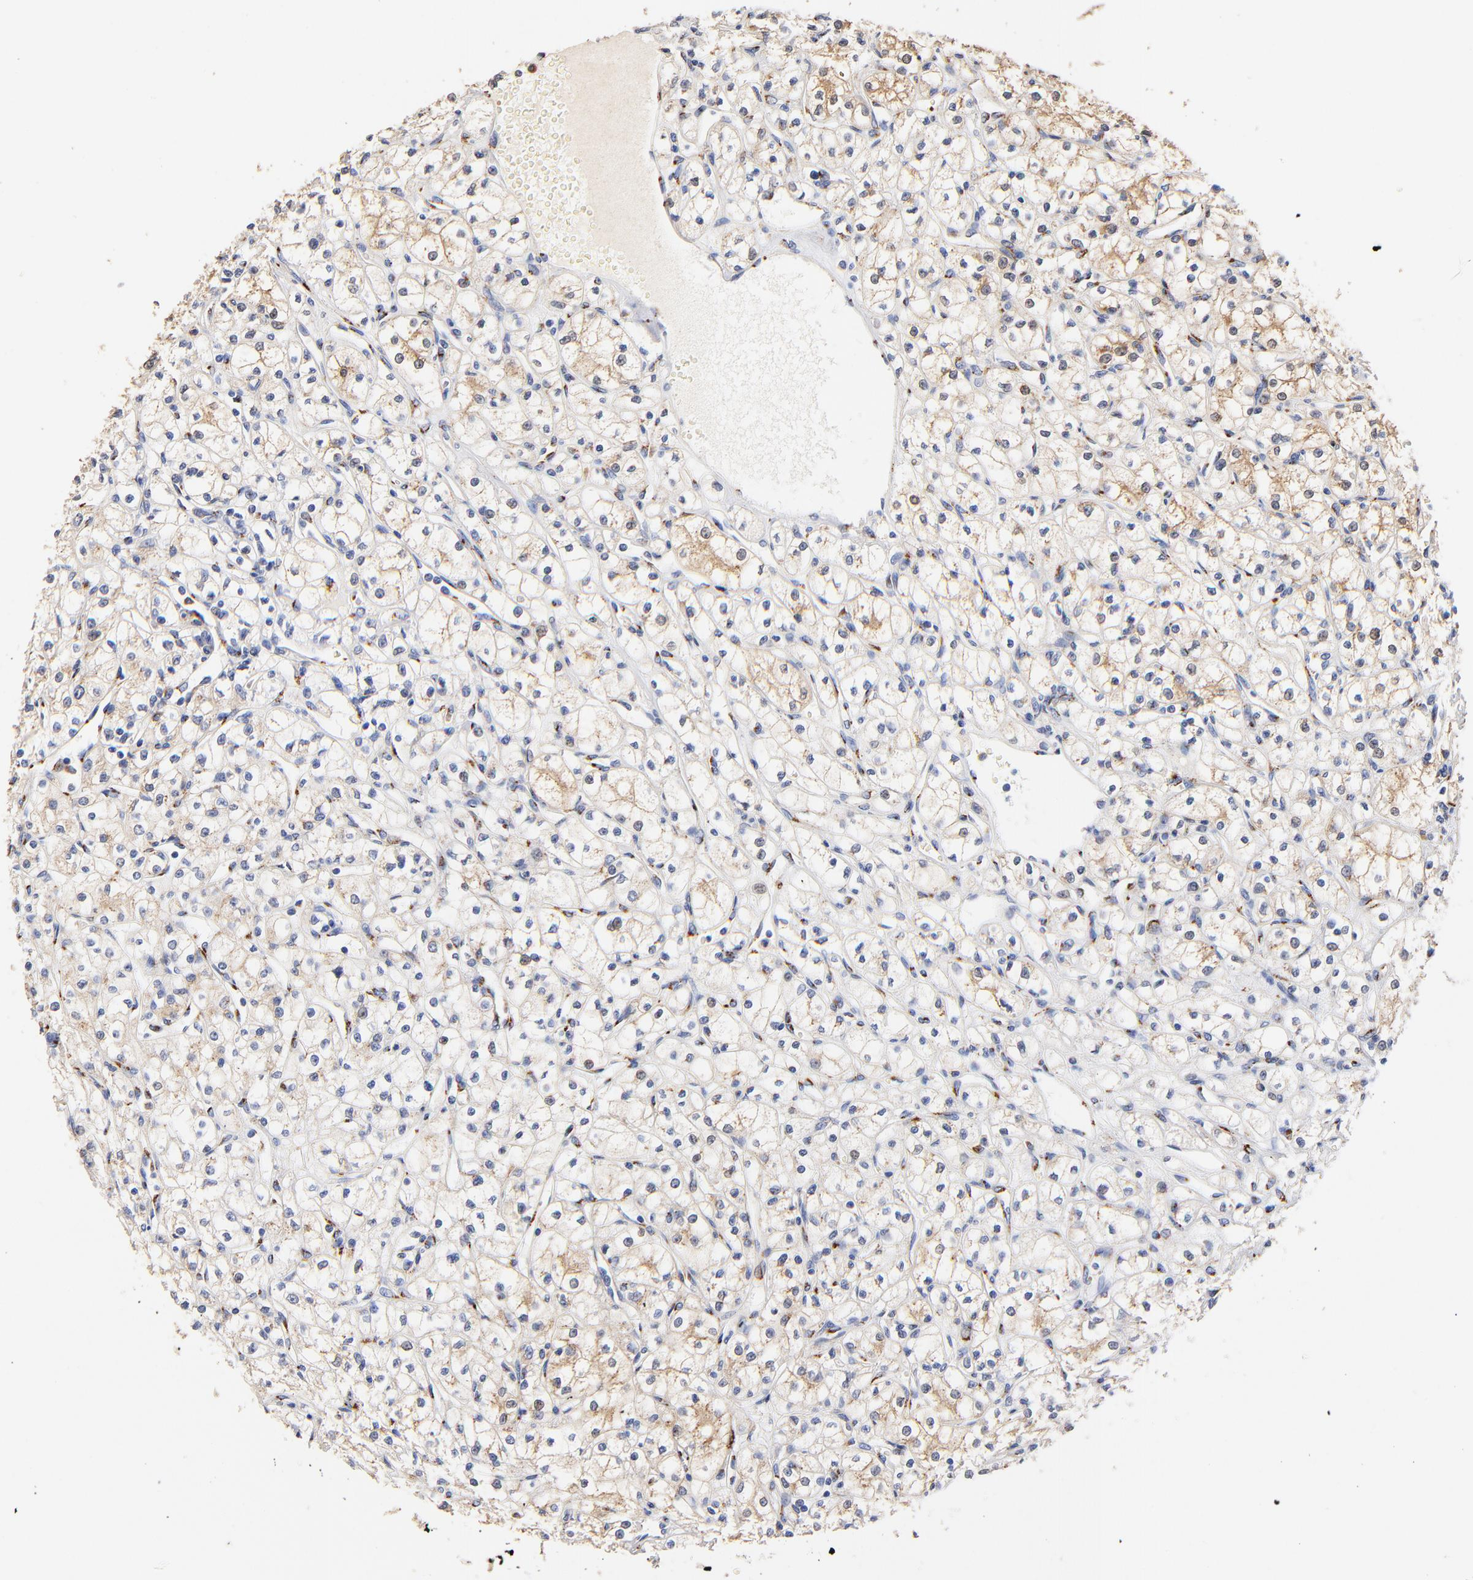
{"staining": {"intensity": "negative", "quantity": "none", "location": "none"}, "tissue": "renal cancer", "cell_type": "Tumor cells", "image_type": "cancer", "snomed": [{"axis": "morphology", "description": "Adenocarcinoma, NOS"}, {"axis": "topography", "description": "Kidney"}], "caption": "An immunohistochemistry (IHC) histopathology image of renal cancer is shown. There is no staining in tumor cells of renal cancer. (Stains: DAB (3,3'-diaminobenzidine) immunohistochemistry (IHC) with hematoxylin counter stain, Microscopy: brightfield microscopy at high magnification).", "gene": "FMNL3", "patient": {"sex": "male", "age": 61}}